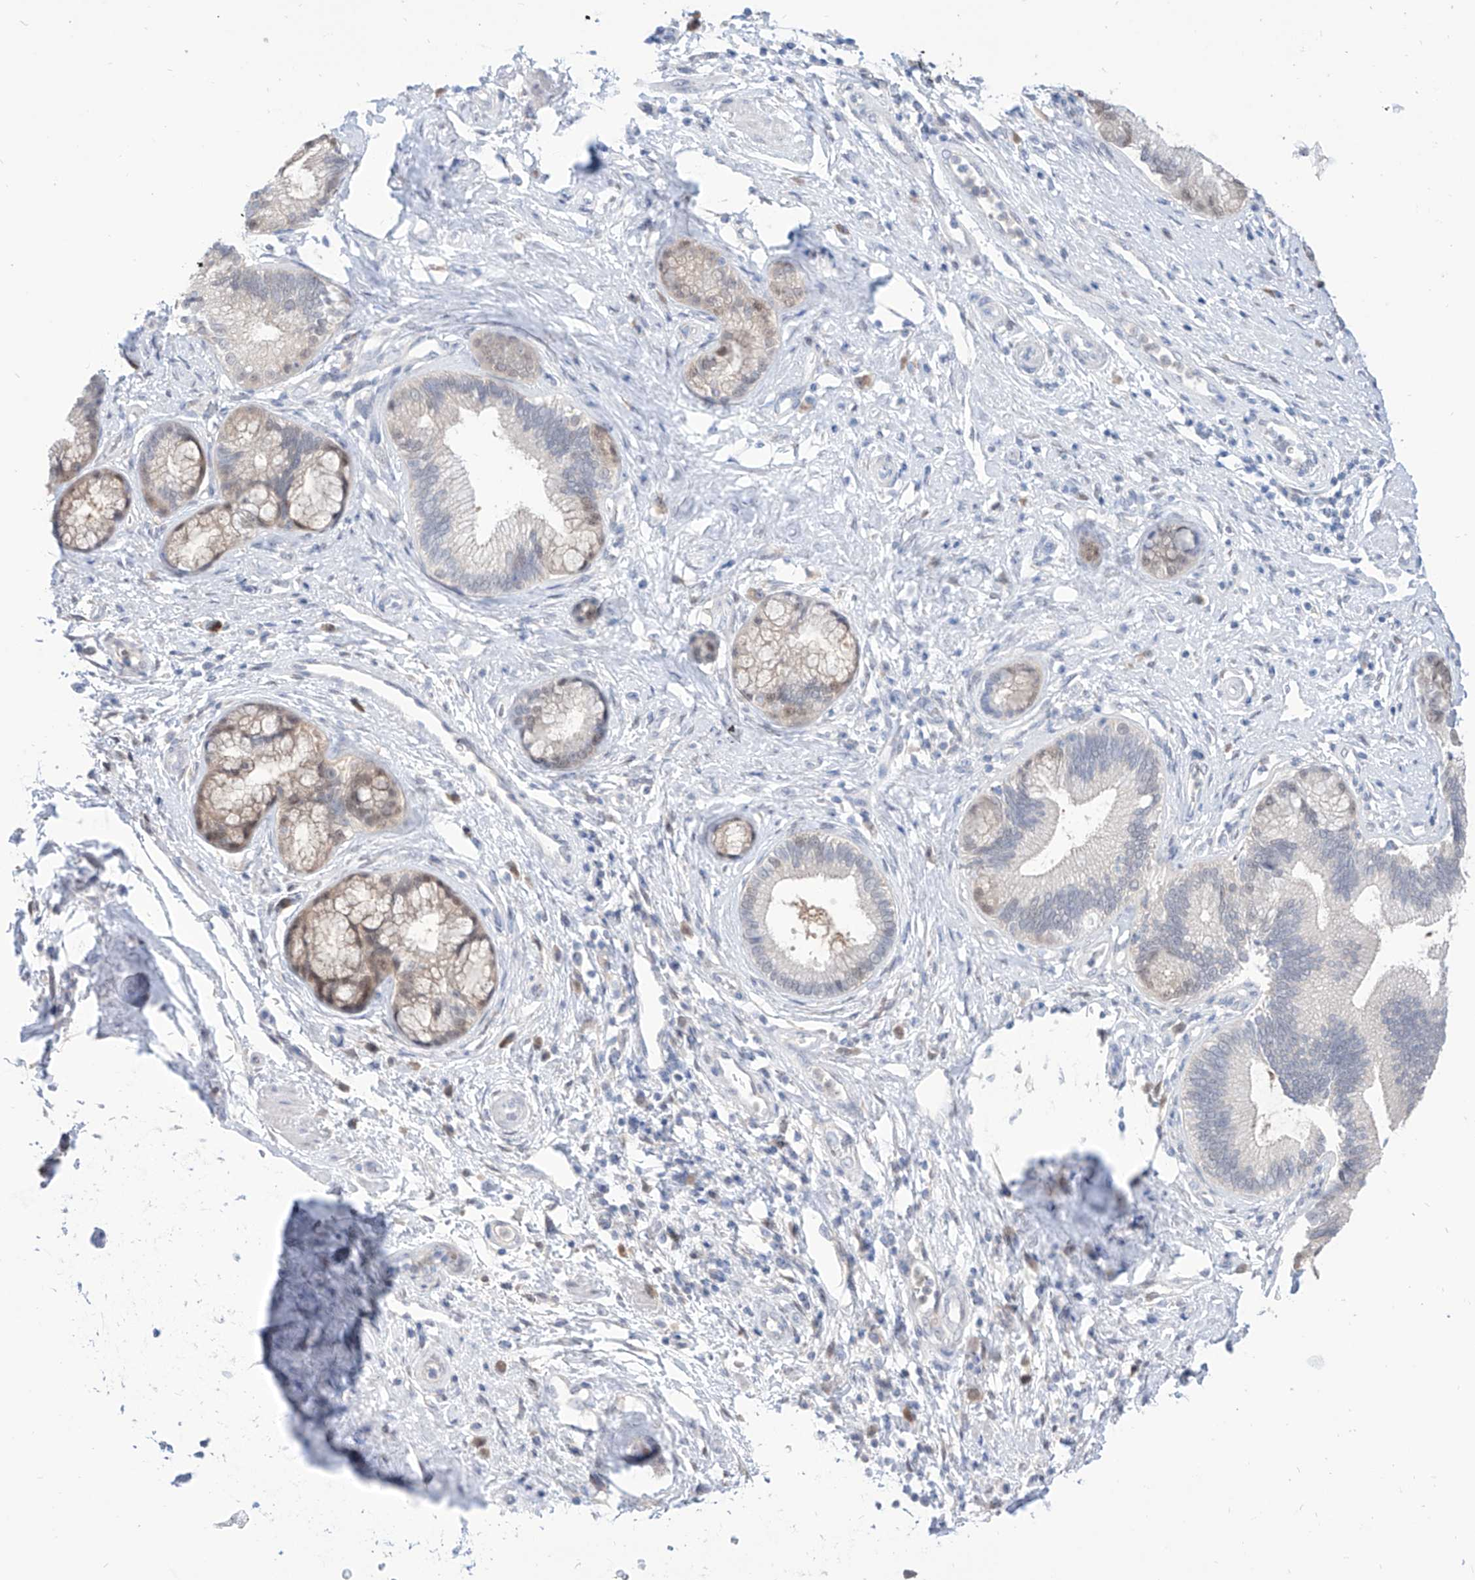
{"staining": {"intensity": "negative", "quantity": "none", "location": "none"}, "tissue": "pancreatic cancer", "cell_type": "Tumor cells", "image_type": "cancer", "snomed": [{"axis": "morphology", "description": "Adenocarcinoma, NOS"}, {"axis": "topography", "description": "Pancreas"}], "caption": "Tumor cells are negative for protein expression in human pancreatic adenocarcinoma.", "gene": "PDXK", "patient": {"sex": "female", "age": 73}}